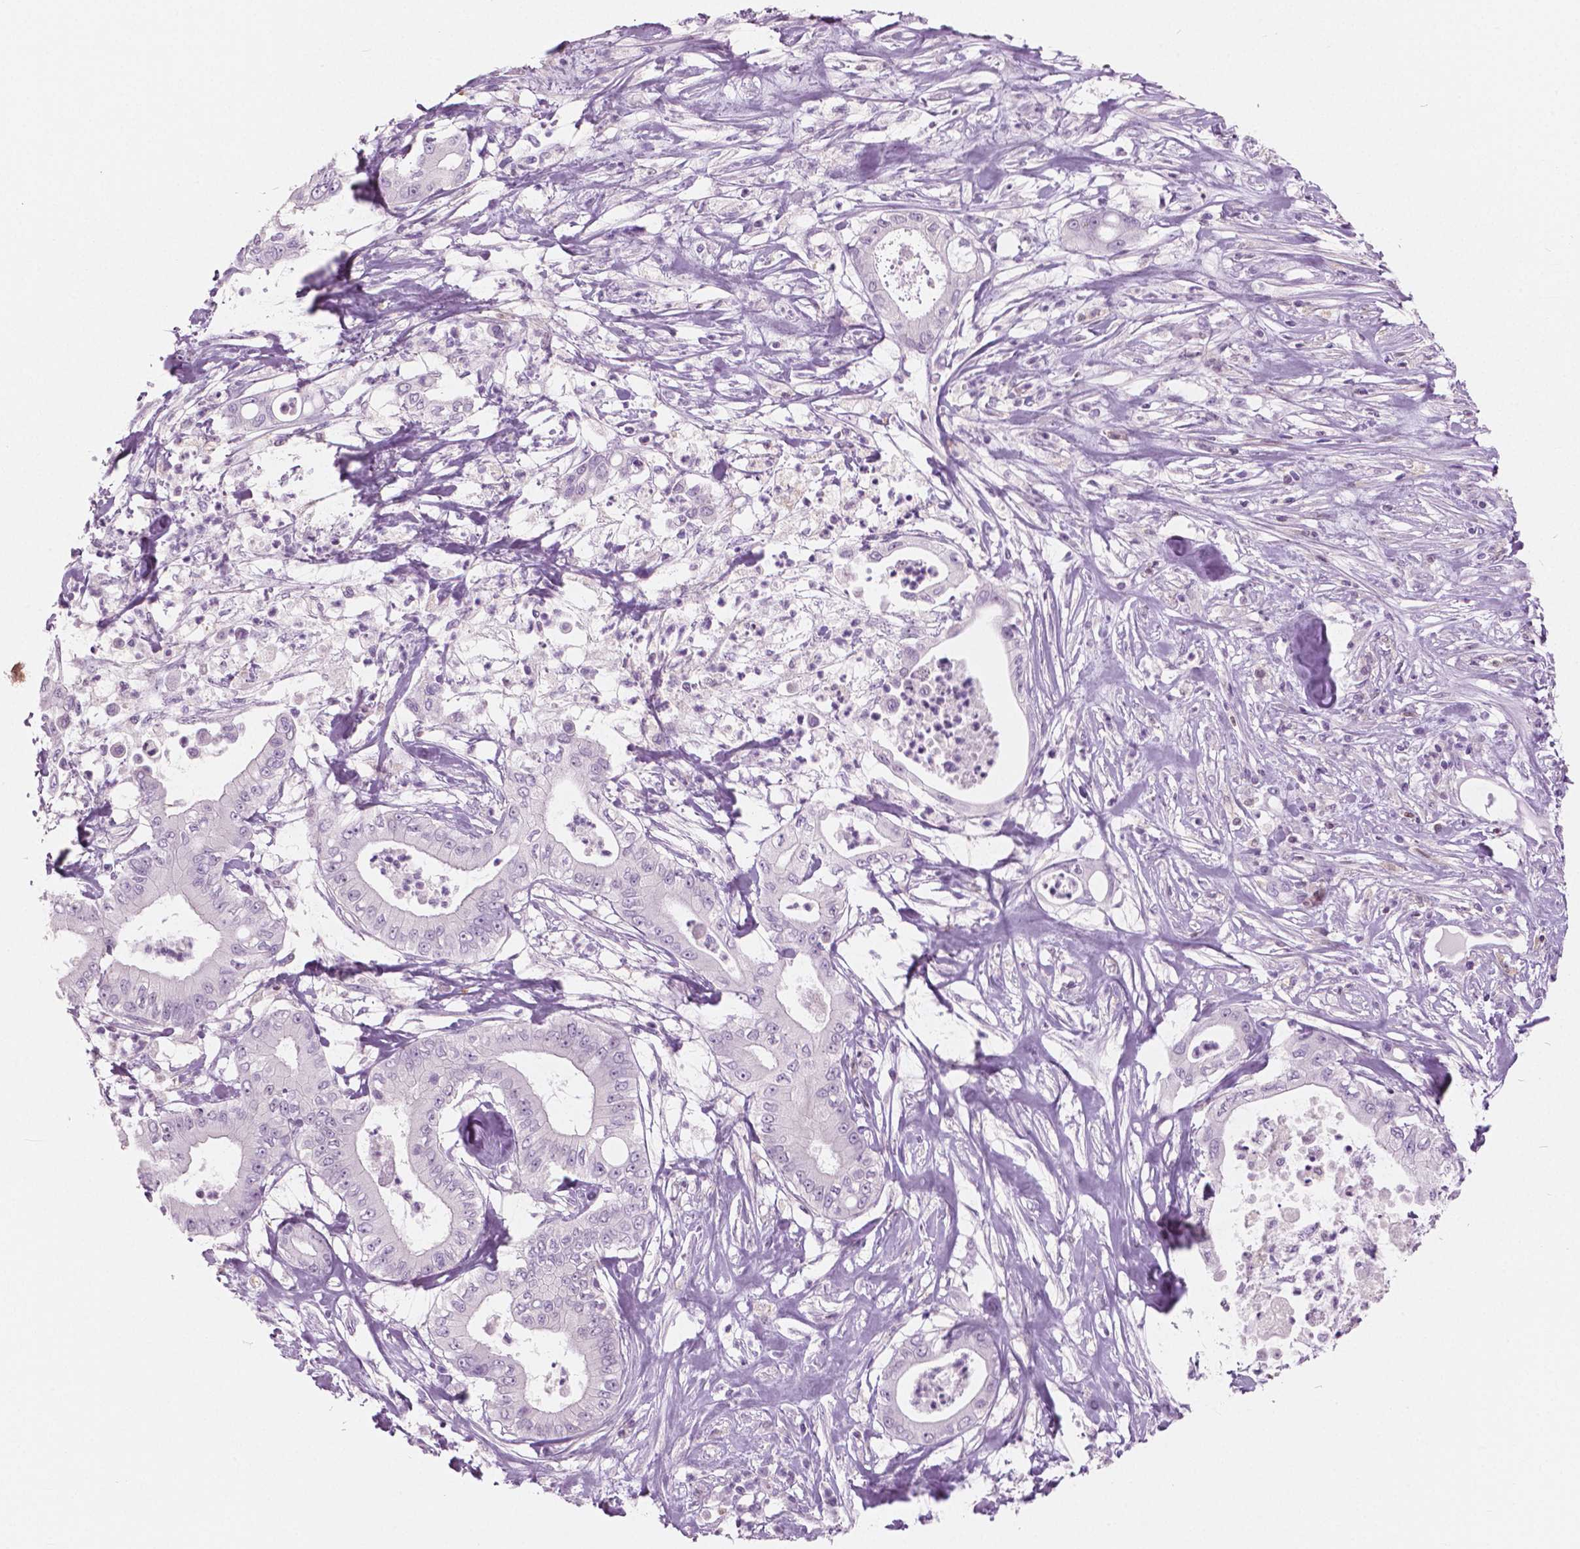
{"staining": {"intensity": "negative", "quantity": "none", "location": "none"}, "tissue": "pancreatic cancer", "cell_type": "Tumor cells", "image_type": "cancer", "snomed": [{"axis": "morphology", "description": "Adenocarcinoma, NOS"}, {"axis": "topography", "description": "Pancreas"}], "caption": "Immunohistochemistry (IHC) micrograph of human pancreatic adenocarcinoma stained for a protein (brown), which reveals no staining in tumor cells. The staining is performed using DAB brown chromogen with nuclei counter-stained in using hematoxylin.", "gene": "GALM", "patient": {"sex": "male", "age": 71}}